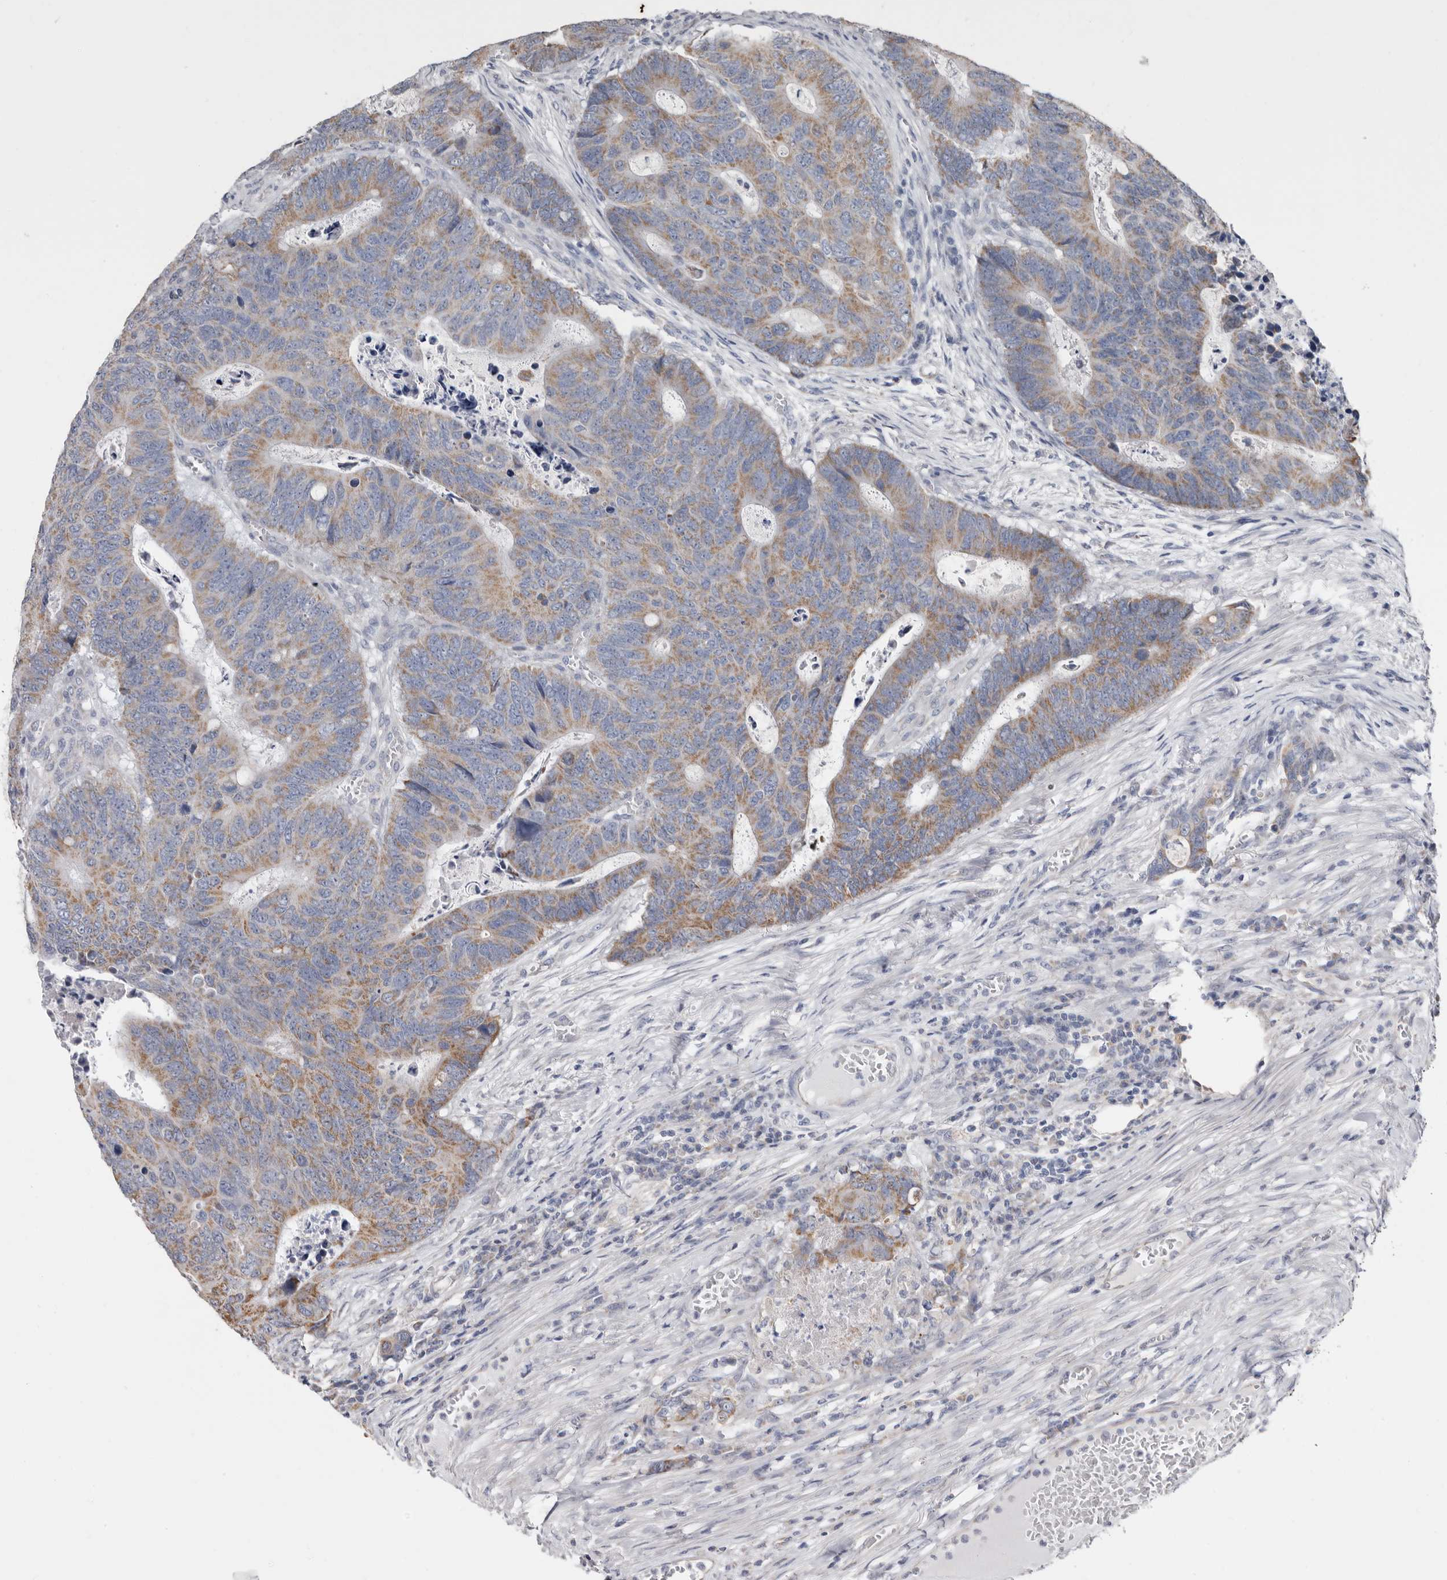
{"staining": {"intensity": "weak", "quantity": ">75%", "location": "cytoplasmic/membranous"}, "tissue": "colorectal cancer", "cell_type": "Tumor cells", "image_type": "cancer", "snomed": [{"axis": "morphology", "description": "Adenocarcinoma, NOS"}, {"axis": "topography", "description": "Colon"}], "caption": "A brown stain labels weak cytoplasmic/membranous positivity of a protein in colorectal cancer (adenocarcinoma) tumor cells. The staining is performed using DAB (3,3'-diaminobenzidine) brown chromogen to label protein expression. The nuclei are counter-stained blue using hematoxylin.", "gene": "MRPL18", "patient": {"sex": "male", "age": 87}}